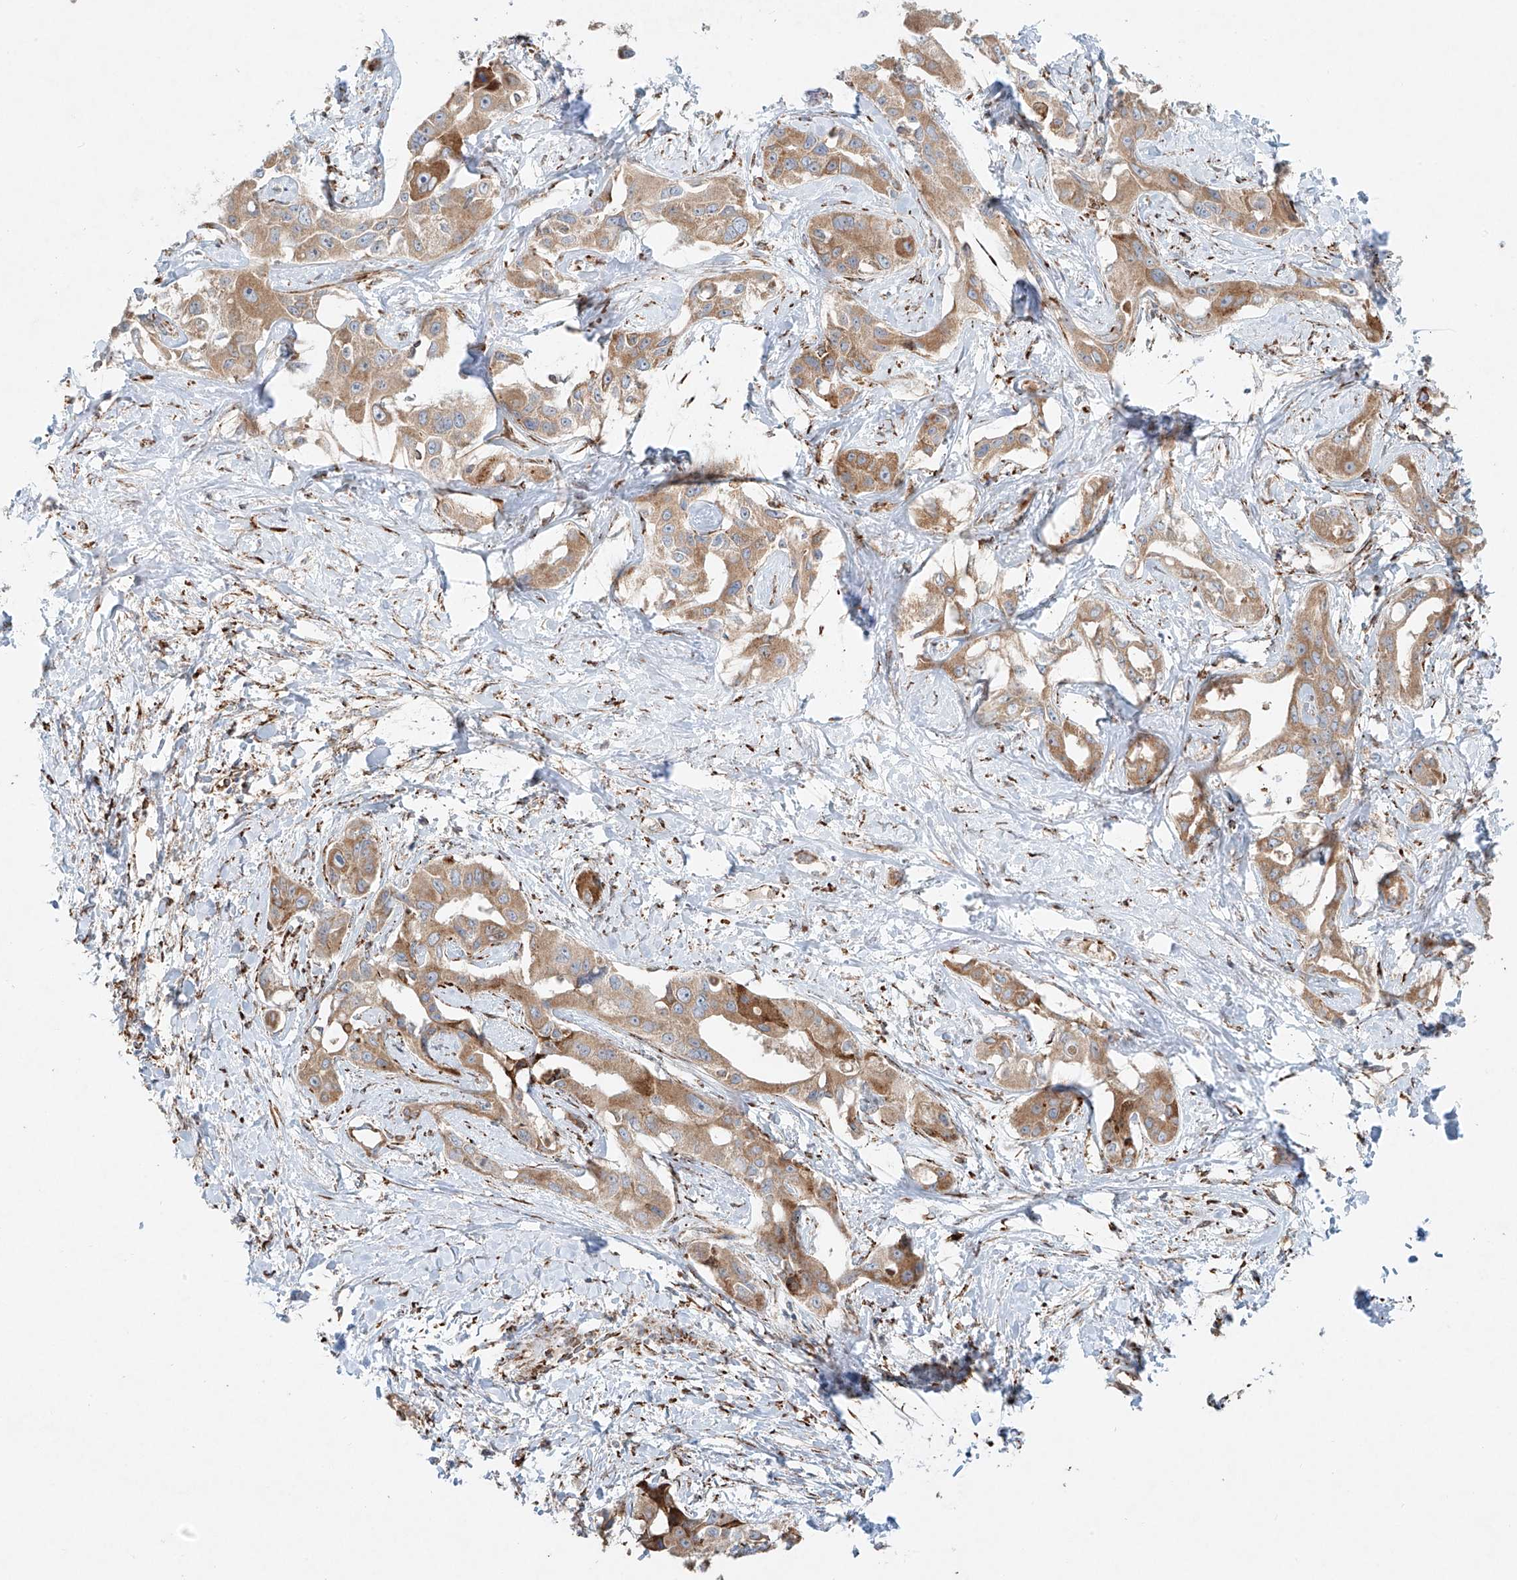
{"staining": {"intensity": "moderate", "quantity": ">75%", "location": "cytoplasmic/membranous"}, "tissue": "liver cancer", "cell_type": "Tumor cells", "image_type": "cancer", "snomed": [{"axis": "morphology", "description": "Cholangiocarcinoma"}, {"axis": "topography", "description": "Liver"}], "caption": "IHC (DAB (3,3'-diaminobenzidine)) staining of human cholangiocarcinoma (liver) displays moderate cytoplasmic/membranous protein positivity in approximately >75% of tumor cells.", "gene": "EIPR1", "patient": {"sex": "male", "age": 59}}